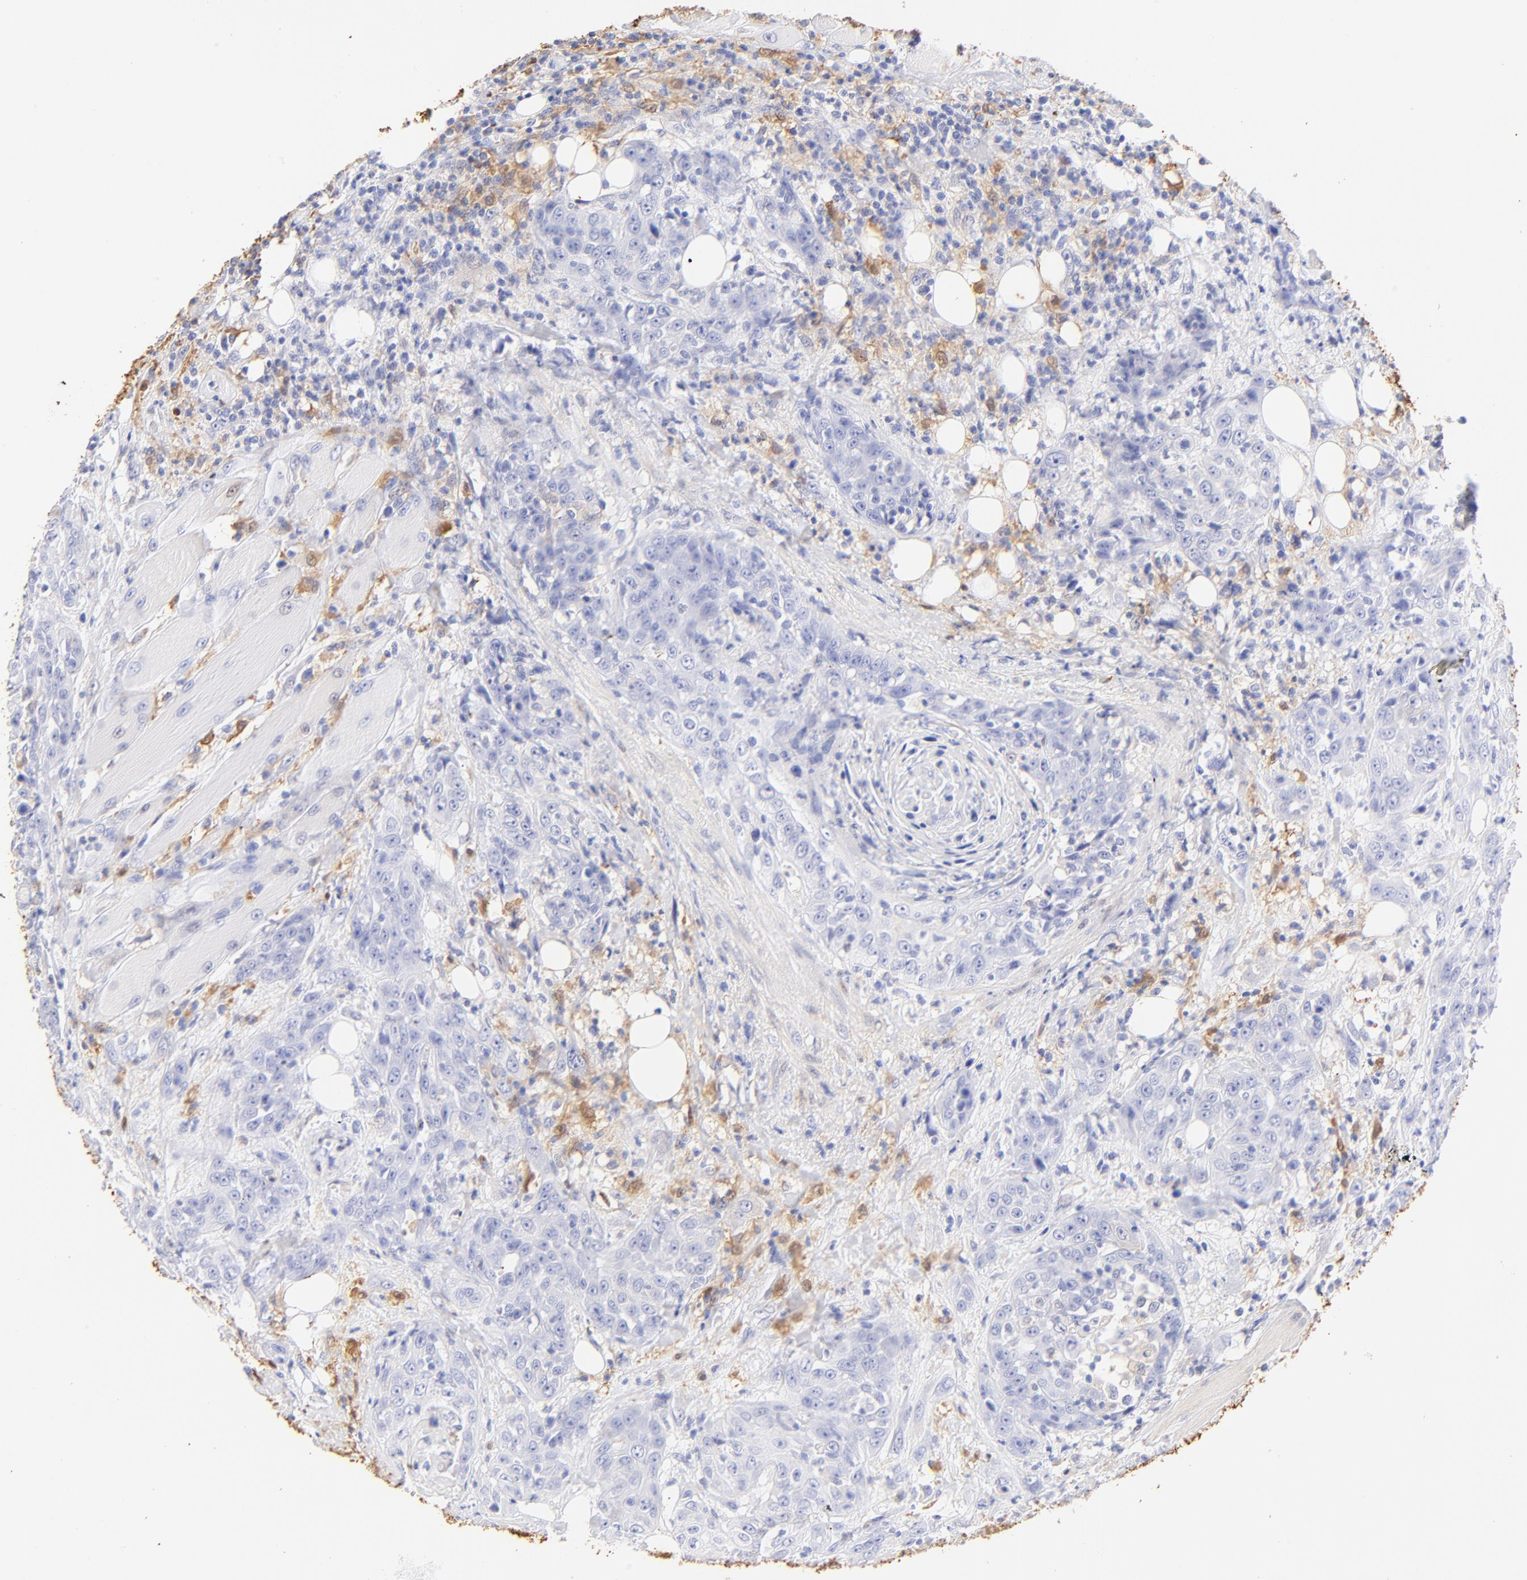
{"staining": {"intensity": "negative", "quantity": "none", "location": "none"}, "tissue": "head and neck cancer", "cell_type": "Tumor cells", "image_type": "cancer", "snomed": [{"axis": "morphology", "description": "Squamous cell carcinoma, NOS"}, {"axis": "topography", "description": "Head-Neck"}], "caption": "Image shows no significant protein expression in tumor cells of head and neck cancer.", "gene": "ALDH1A1", "patient": {"sex": "female", "age": 84}}